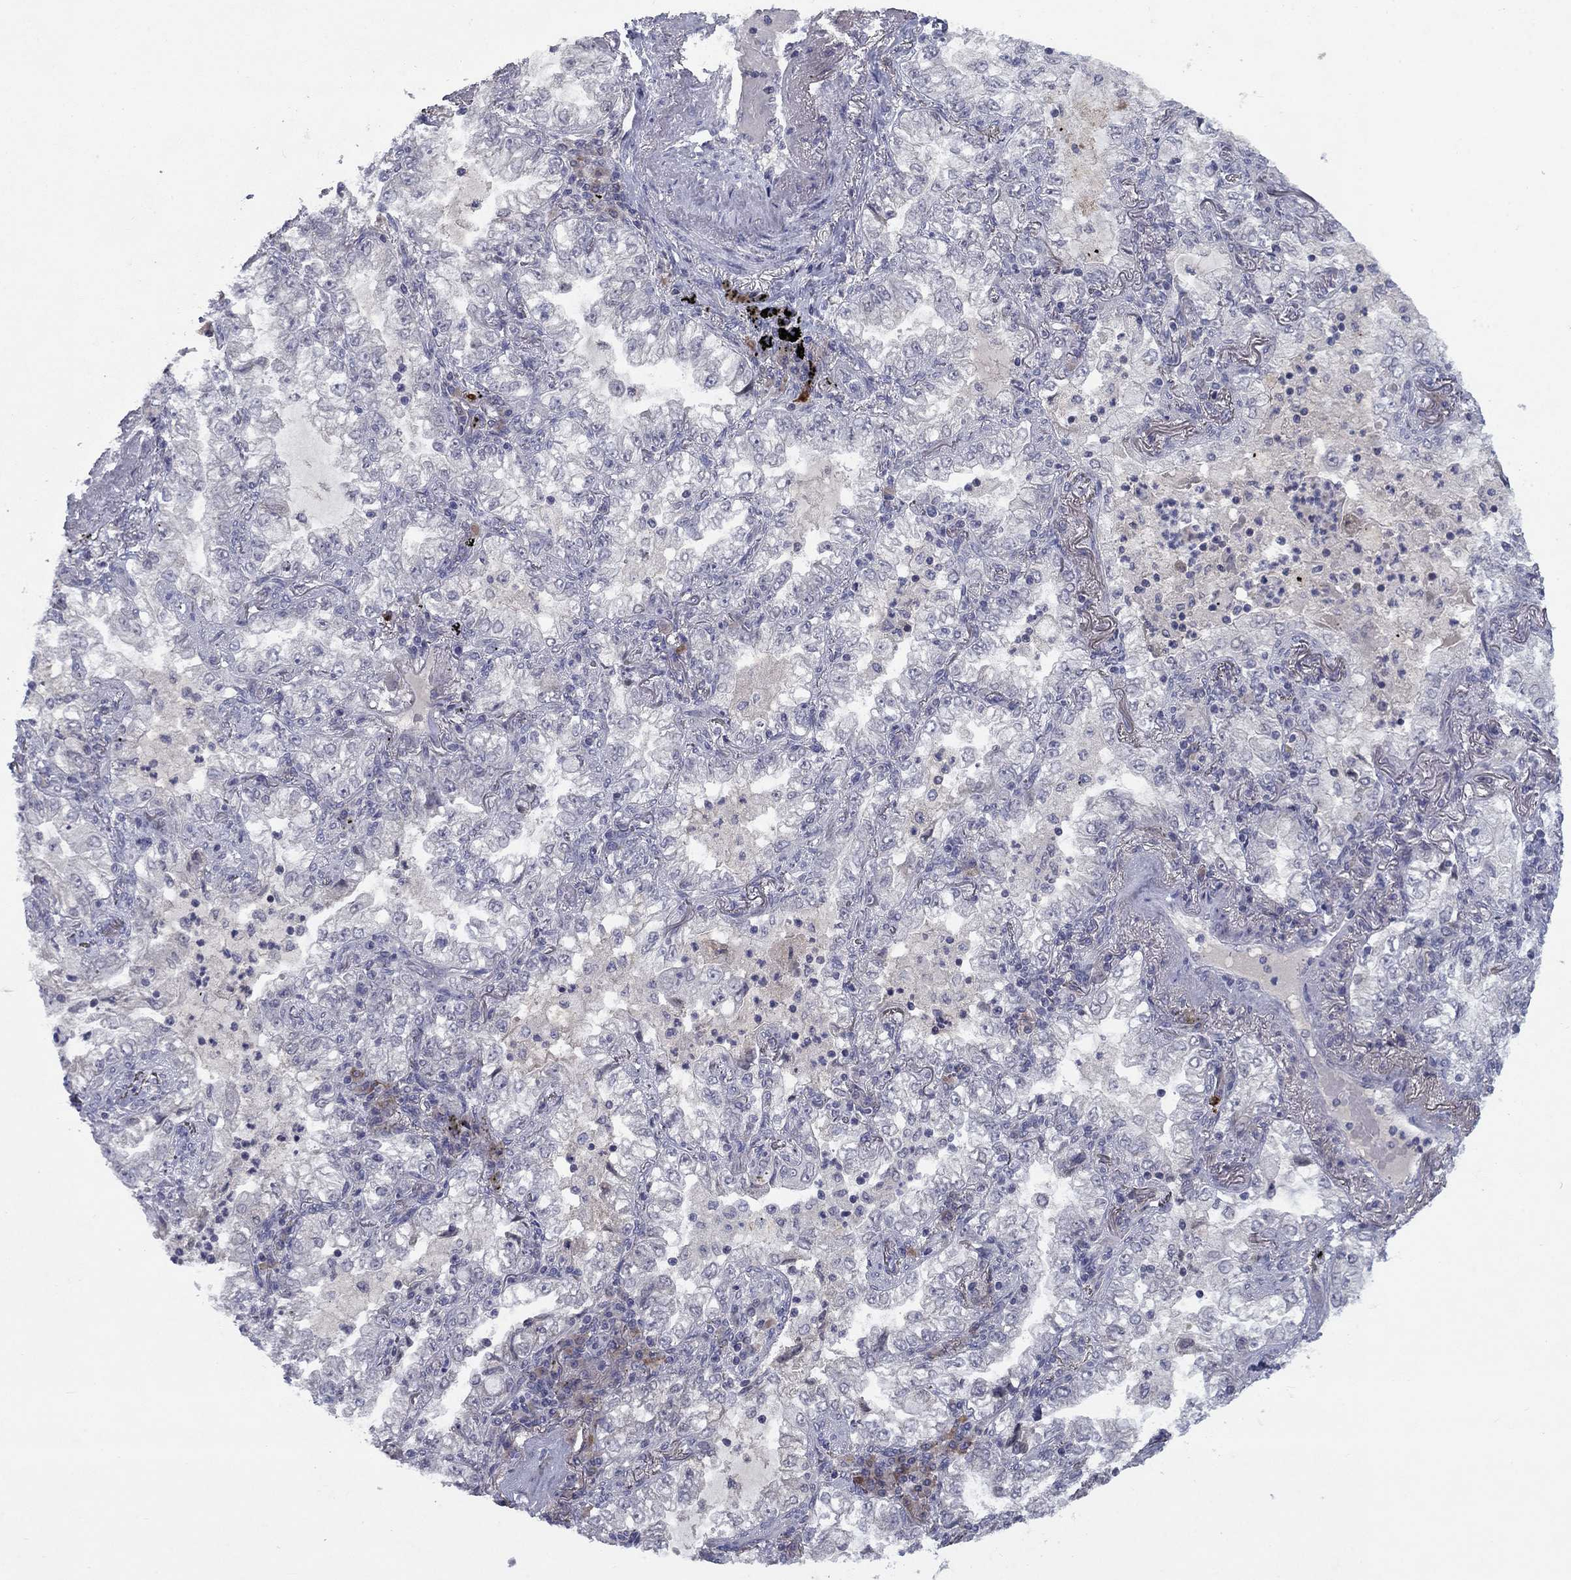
{"staining": {"intensity": "negative", "quantity": "none", "location": "none"}, "tissue": "lung cancer", "cell_type": "Tumor cells", "image_type": "cancer", "snomed": [{"axis": "morphology", "description": "Adenocarcinoma, NOS"}, {"axis": "topography", "description": "Lung"}], "caption": "High magnification brightfield microscopy of lung adenocarcinoma stained with DAB (3,3'-diaminobenzidine) (brown) and counterstained with hematoxylin (blue): tumor cells show no significant staining.", "gene": "CACNA1A", "patient": {"sex": "female", "age": 73}}